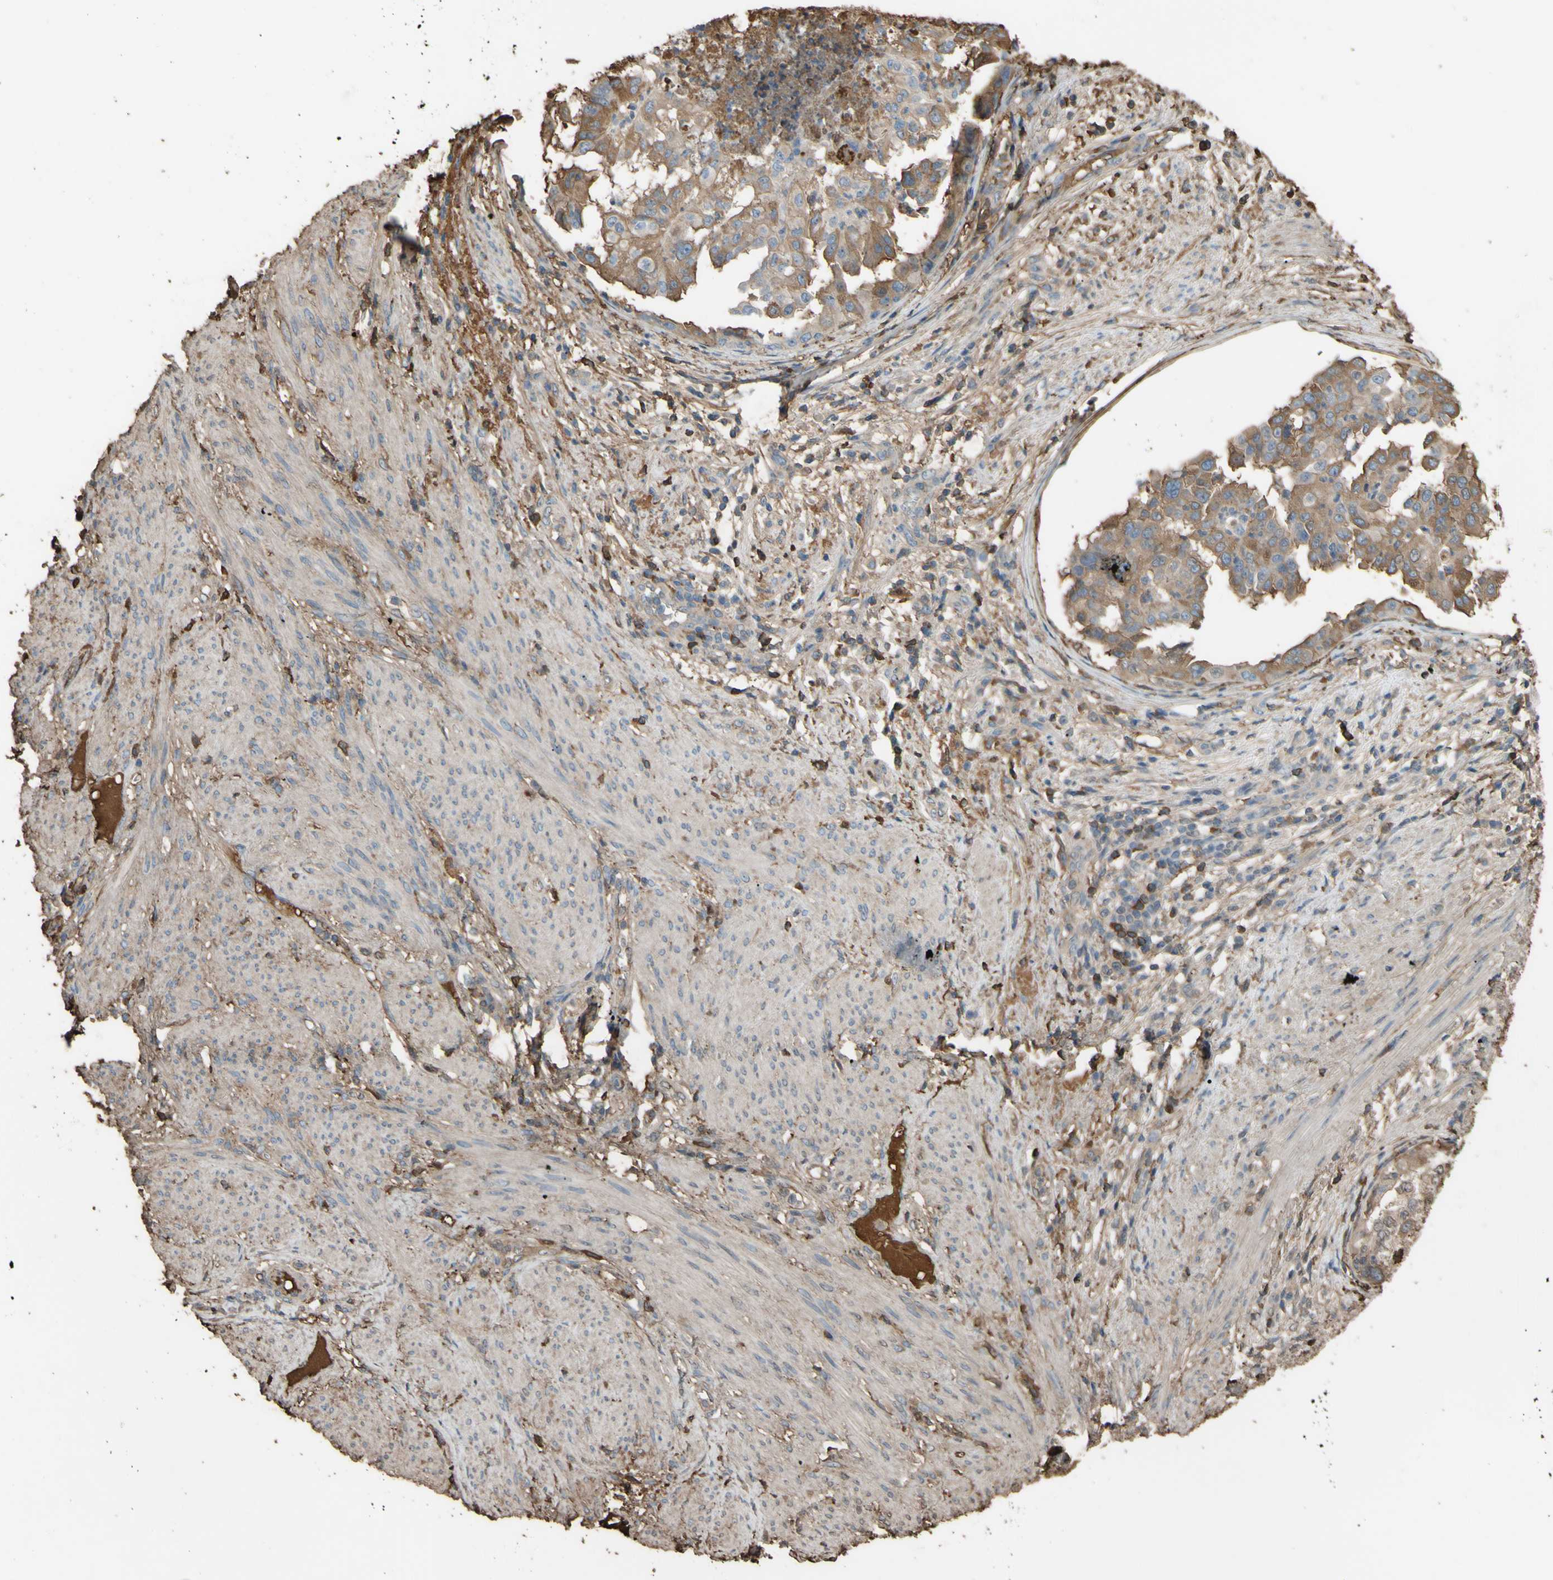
{"staining": {"intensity": "moderate", "quantity": "25%-75%", "location": "cytoplasmic/membranous"}, "tissue": "endometrial cancer", "cell_type": "Tumor cells", "image_type": "cancer", "snomed": [{"axis": "morphology", "description": "Adenocarcinoma, NOS"}, {"axis": "topography", "description": "Endometrium"}], "caption": "A high-resolution micrograph shows immunohistochemistry (IHC) staining of endometrial cancer (adenocarcinoma), which displays moderate cytoplasmic/membranous staining in approximately 25%-75% of tumor cells.", "gene": "PTGDS", "patient": {"sex": "female", "age": 85}}